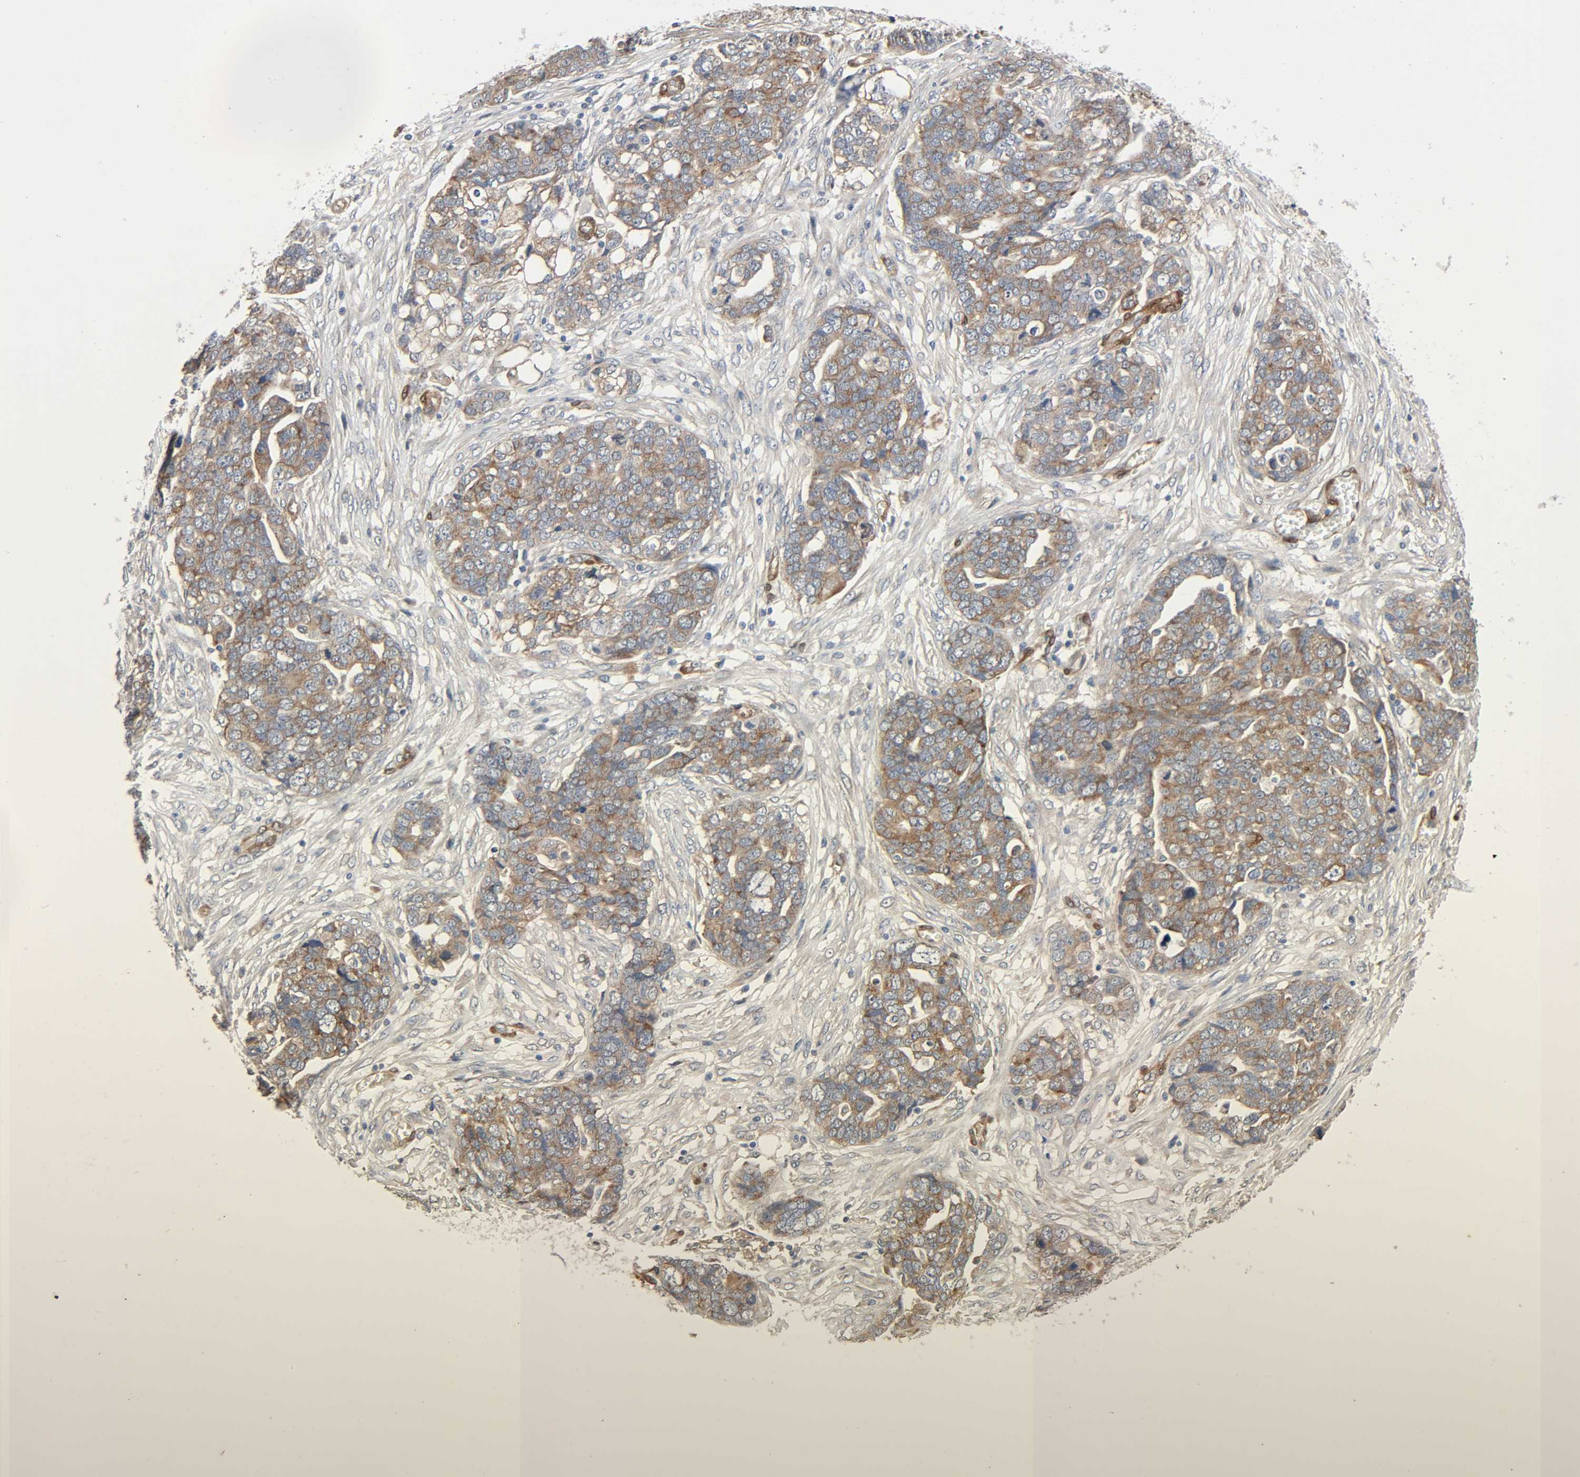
{"staining": {"intensity": "weak", "quantity": ">75%", "location": "cytoplasmic/membranous"}, "tissue": "ovarian cancer", "cell_type": "Tumor cells", "image_type": "cancer", "snomed": [{"axis": "morphology", "description": "Normal tissue, NOS"}, {"axis": "morphology", "description": "Cystadenocarcinoma, serous, NOS"}, {"axis": "topography", "description": "Fallopian tube"}, {"axis": "topography", "description": "Ovary"}], "caption": "Ovarian cancer was stained to show a protein in brown. There is low levels of weak cytoplasmic/membranous expression in approximately >75% of tumor cells.", "gene": "PTK2", "patient": {"sex": "female", "age": 56}}